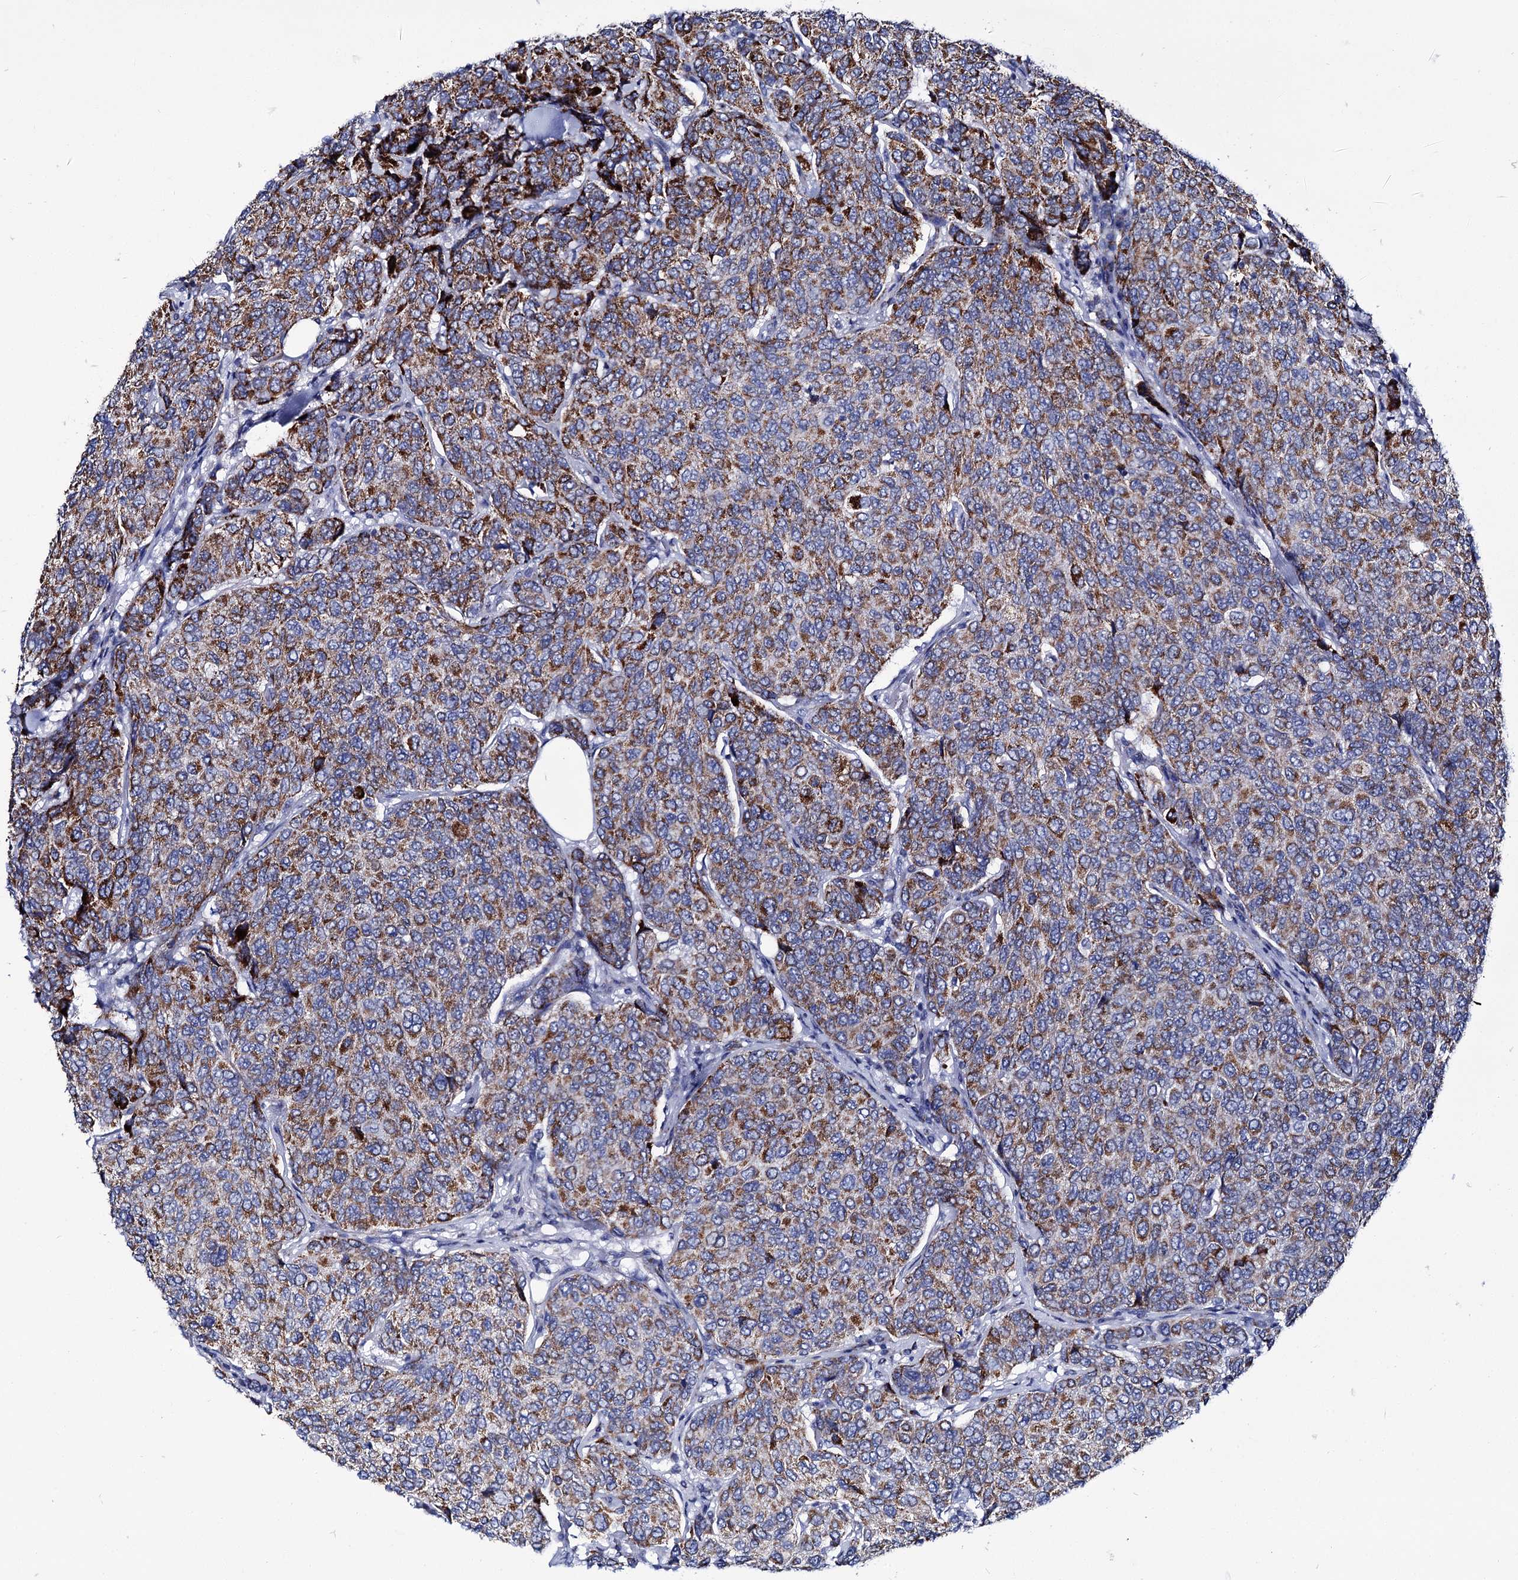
{"staining": {"intensity": "moderate", "quantity": ">75%", "location": "cytoplasmic/membranous"}, "tissue": "breast cancer", "cell_type": "Tumor cells", "image_type": "cancer", "snomed": [{"axis": "morphology", "description": "Duct carcinoma"}, {"axis": "topography", "description": "Breast"}], "caption": "Breast cancer tissue displays moderate cytoplasmic/membranous expression in about >75% of tumor cells, visualized by immunohistochemistry.", "gene": "UBASH3B", "patient": {"sex": "female", "age": 55}}